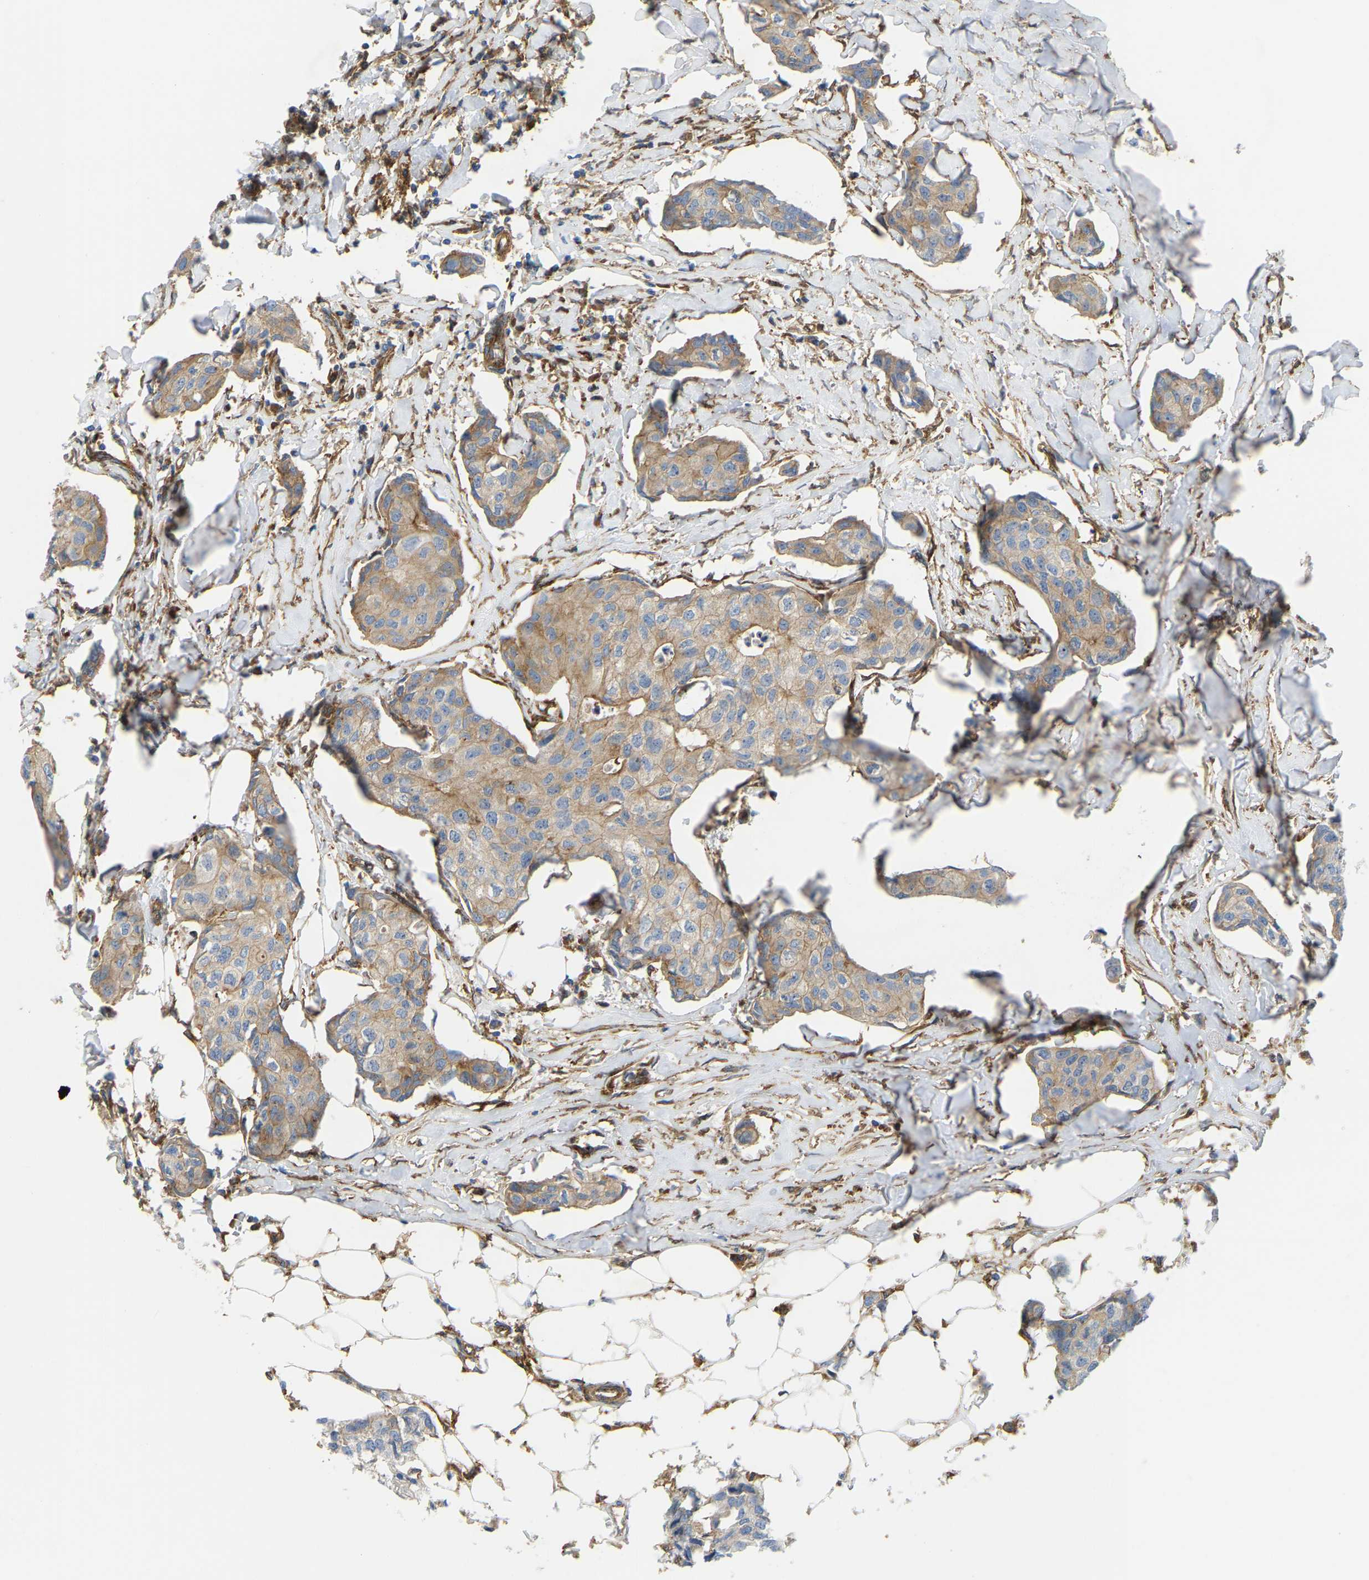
{"staining": {"intensity": "moderate", "quantity": "<25%", "location": "cytoplasmic/membranous"}, "tissue": "breast cancer", "cell_type": "Tumor cells", "image_type": "cancer", "snomed": [{"axis": "morphology", "description": "Duct carcinoma"}, {"axis": "topography", "description": "Breast"}], "caption": "Tumor cells demonstrate moderate cytoplasmic/membranous expression in approximately <25% of cells in infiltrating ductal carcinoma (breast). The protein of interest is shown in brown color, while the nuclei are stained blue.", "gene": "PICALM", "patient": {"sex": "female", "age": 80}}